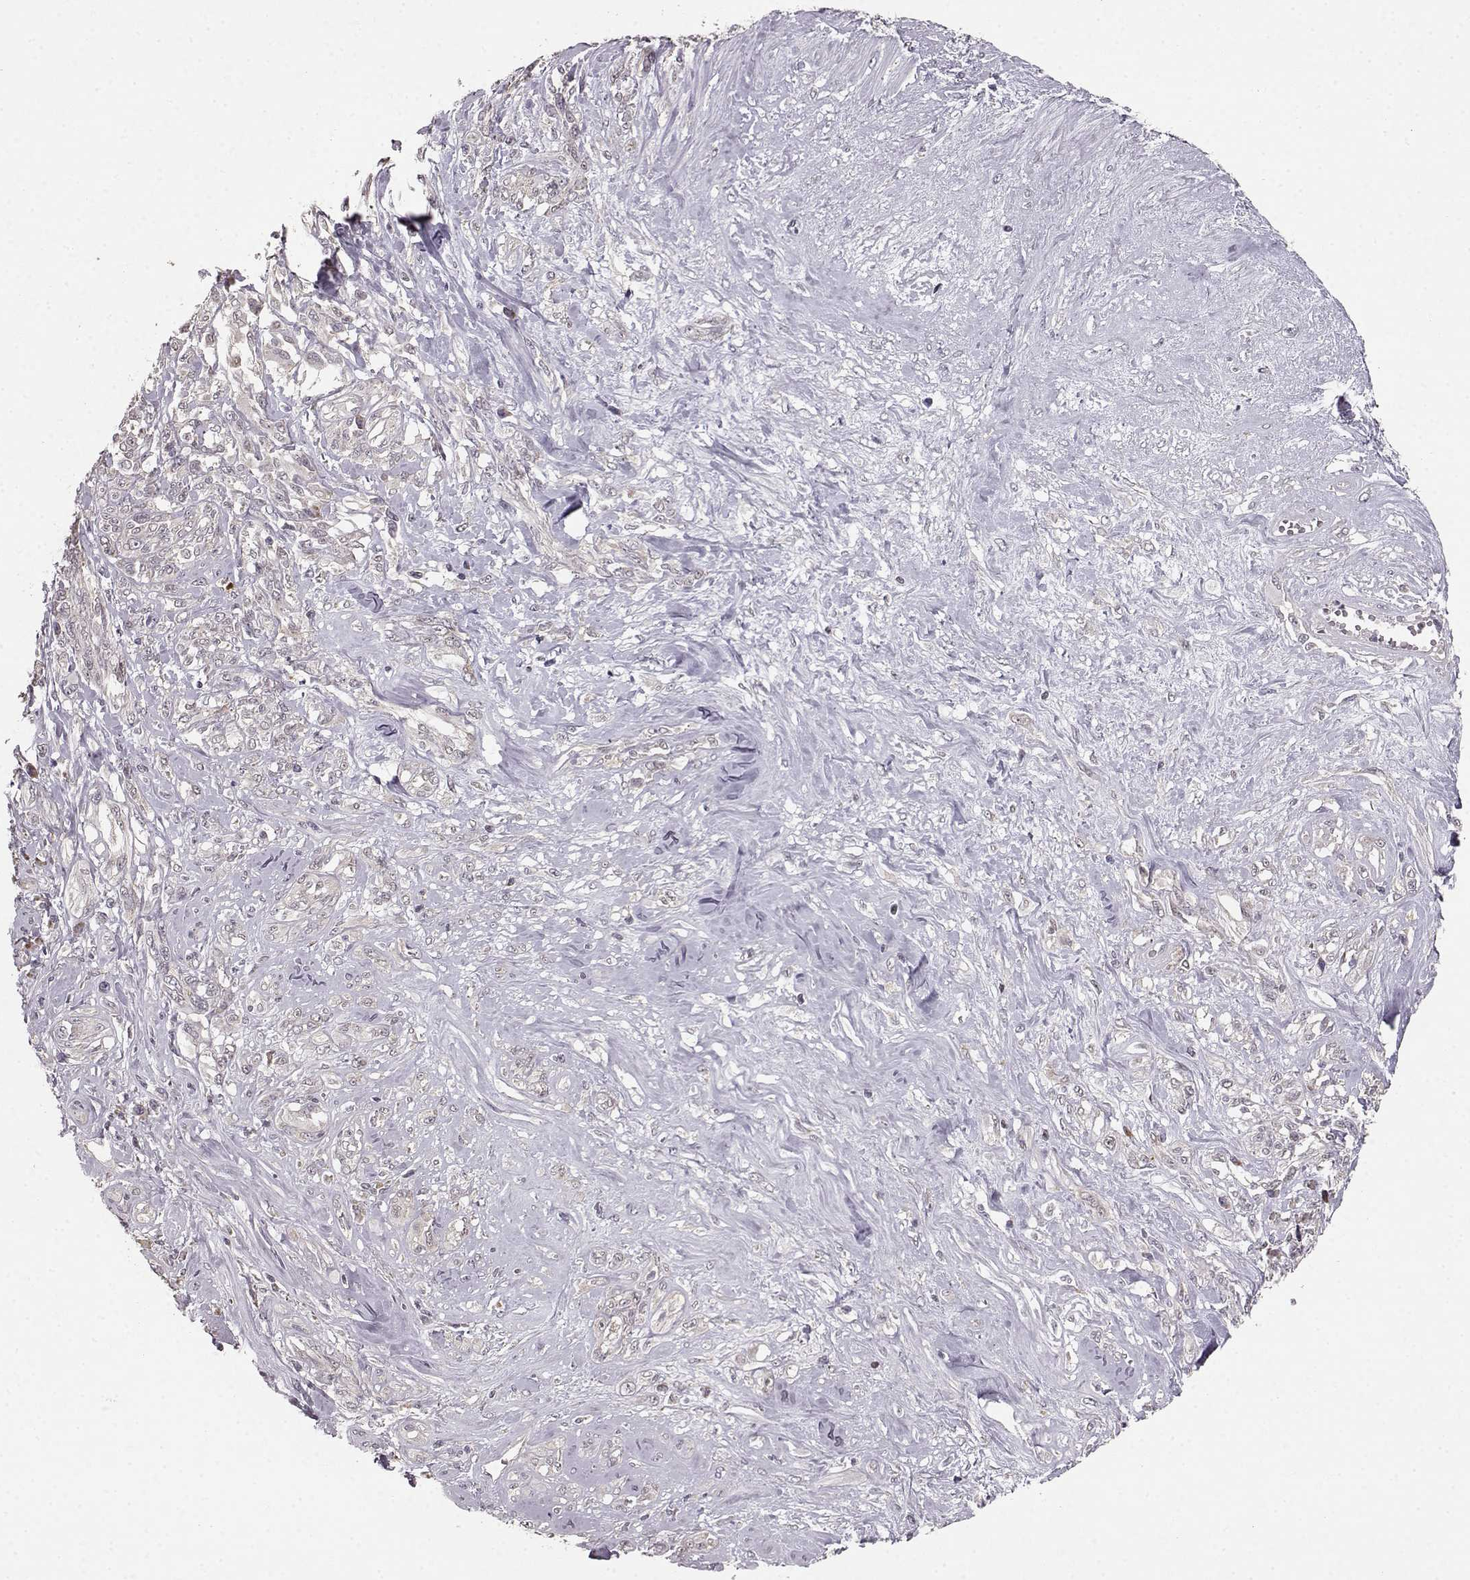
{"staining": {"intensity": "negative", "quantity": "none", "location": "none"}, "tissue": "melanoma", "cell_type": "Tumor cells", "image_type": "cancer", "snomed": [{"axis": "morphology", "description": "Malignant melanoma, NOS"}, {"axis": "topography", "description": "Skin"}], "caption": "Human malignant melanoma stained for a protein using IHC shows no expression in tumor cells.", "gene": "BACH2", "patient": {"sex": "female", "age": 91}}